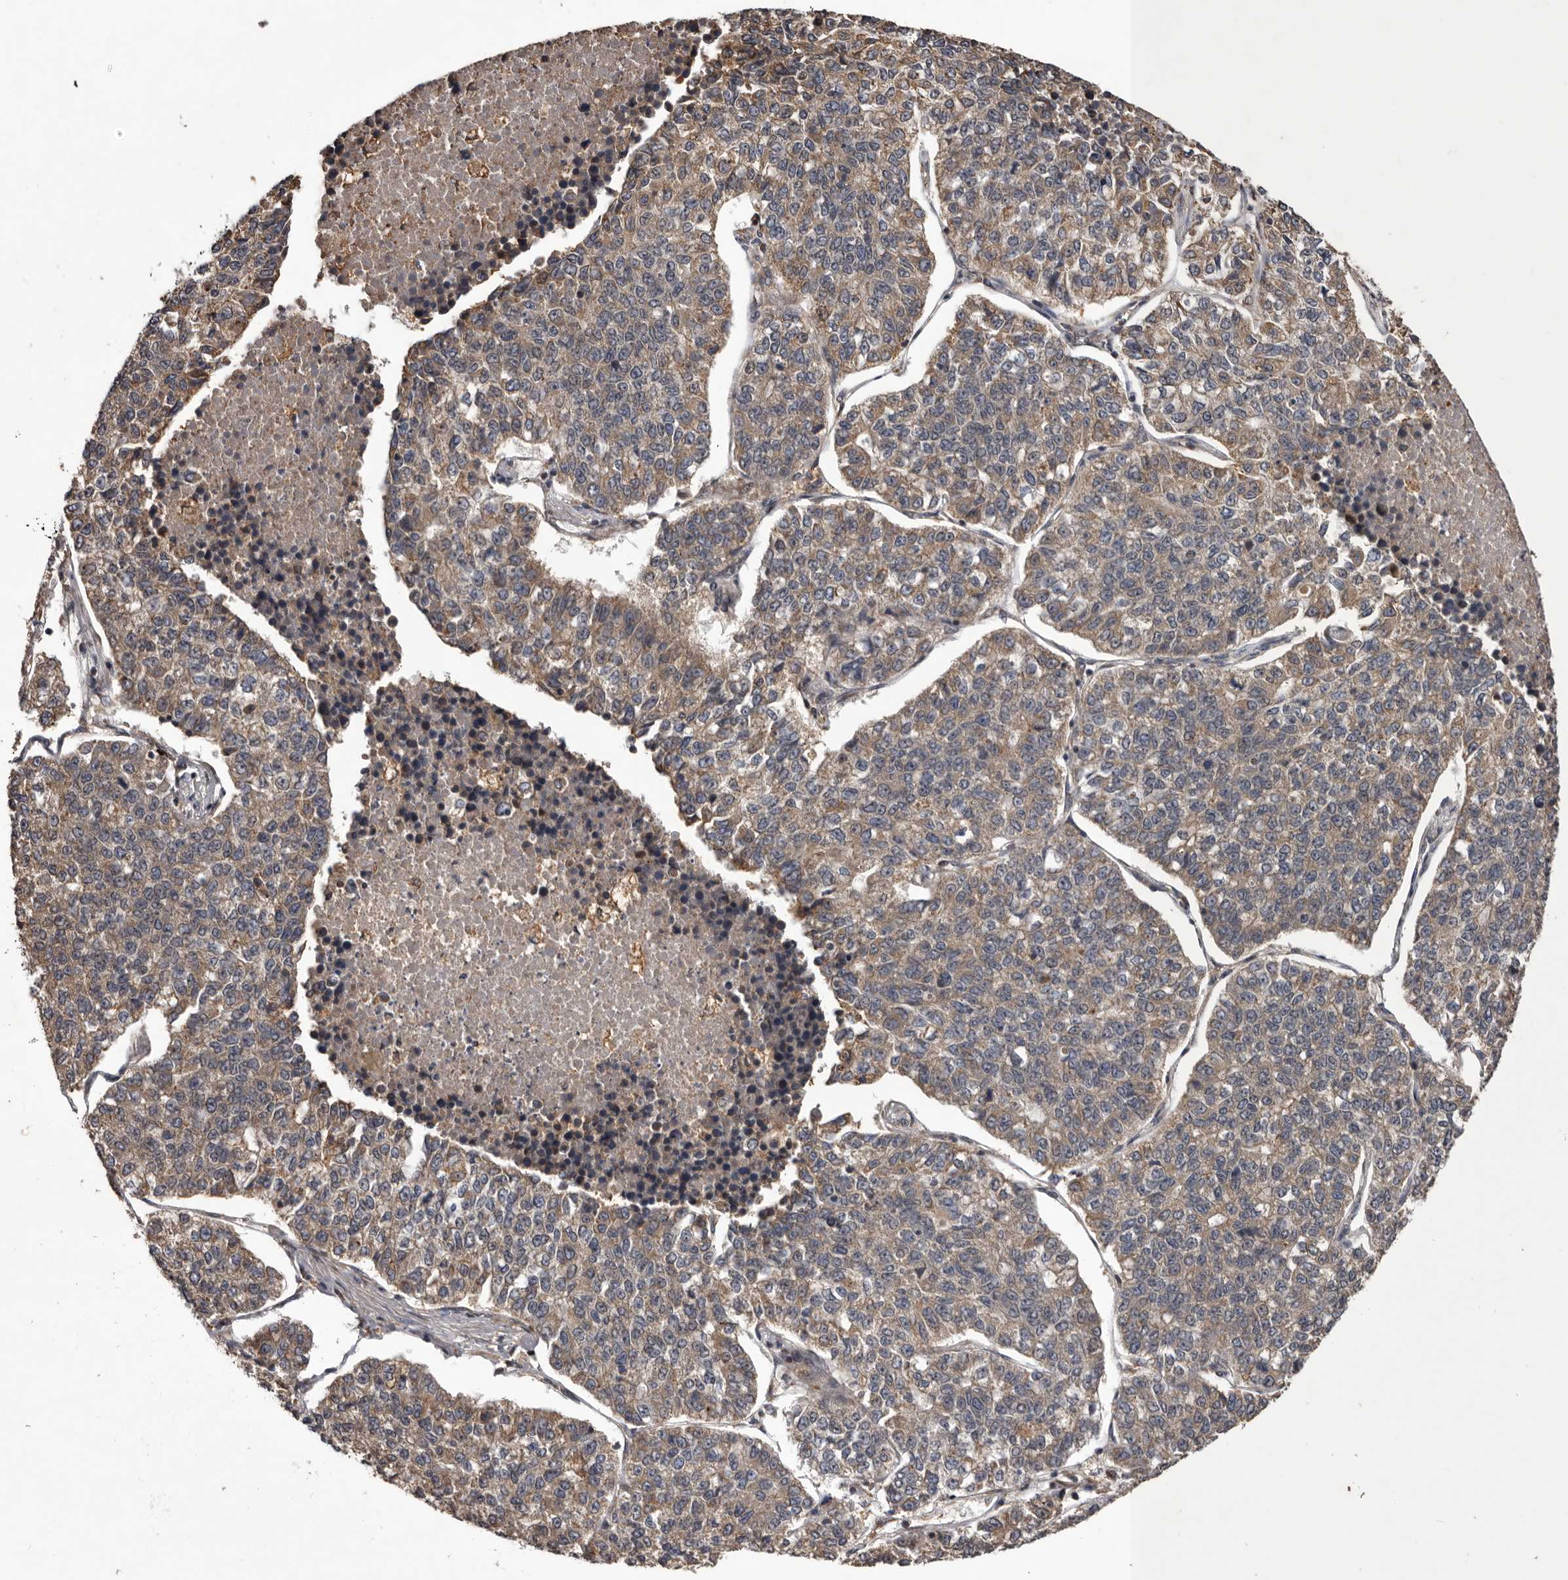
{"staining": {"intensity": "weak", "quantity": ">75%", "location": "cytoplasmic/membranous"}, "tissue": "lung cancer", "cell_type": "Tumor cells", "image_type": "cancer", "snomed": [{"axis": "morphology", "description": "Adenocarcinoma, NOS"}, {"axis": "topography", "description": "Lung"}], "caption": "Lung cancer was stained to show a protein in brown. There is low levels of weak cytoplasmic/membranous staining in approximately >75% of tumor cells. The staining was performed using DAB (3,3'-diaminobenzidine) to visualize the protein expression in brown, while the nuclei were stained in blue with hematoxylin (Magnification: 20x).", "gene": "GADD45B", "patient": {"sex": "male", "age": 49}}